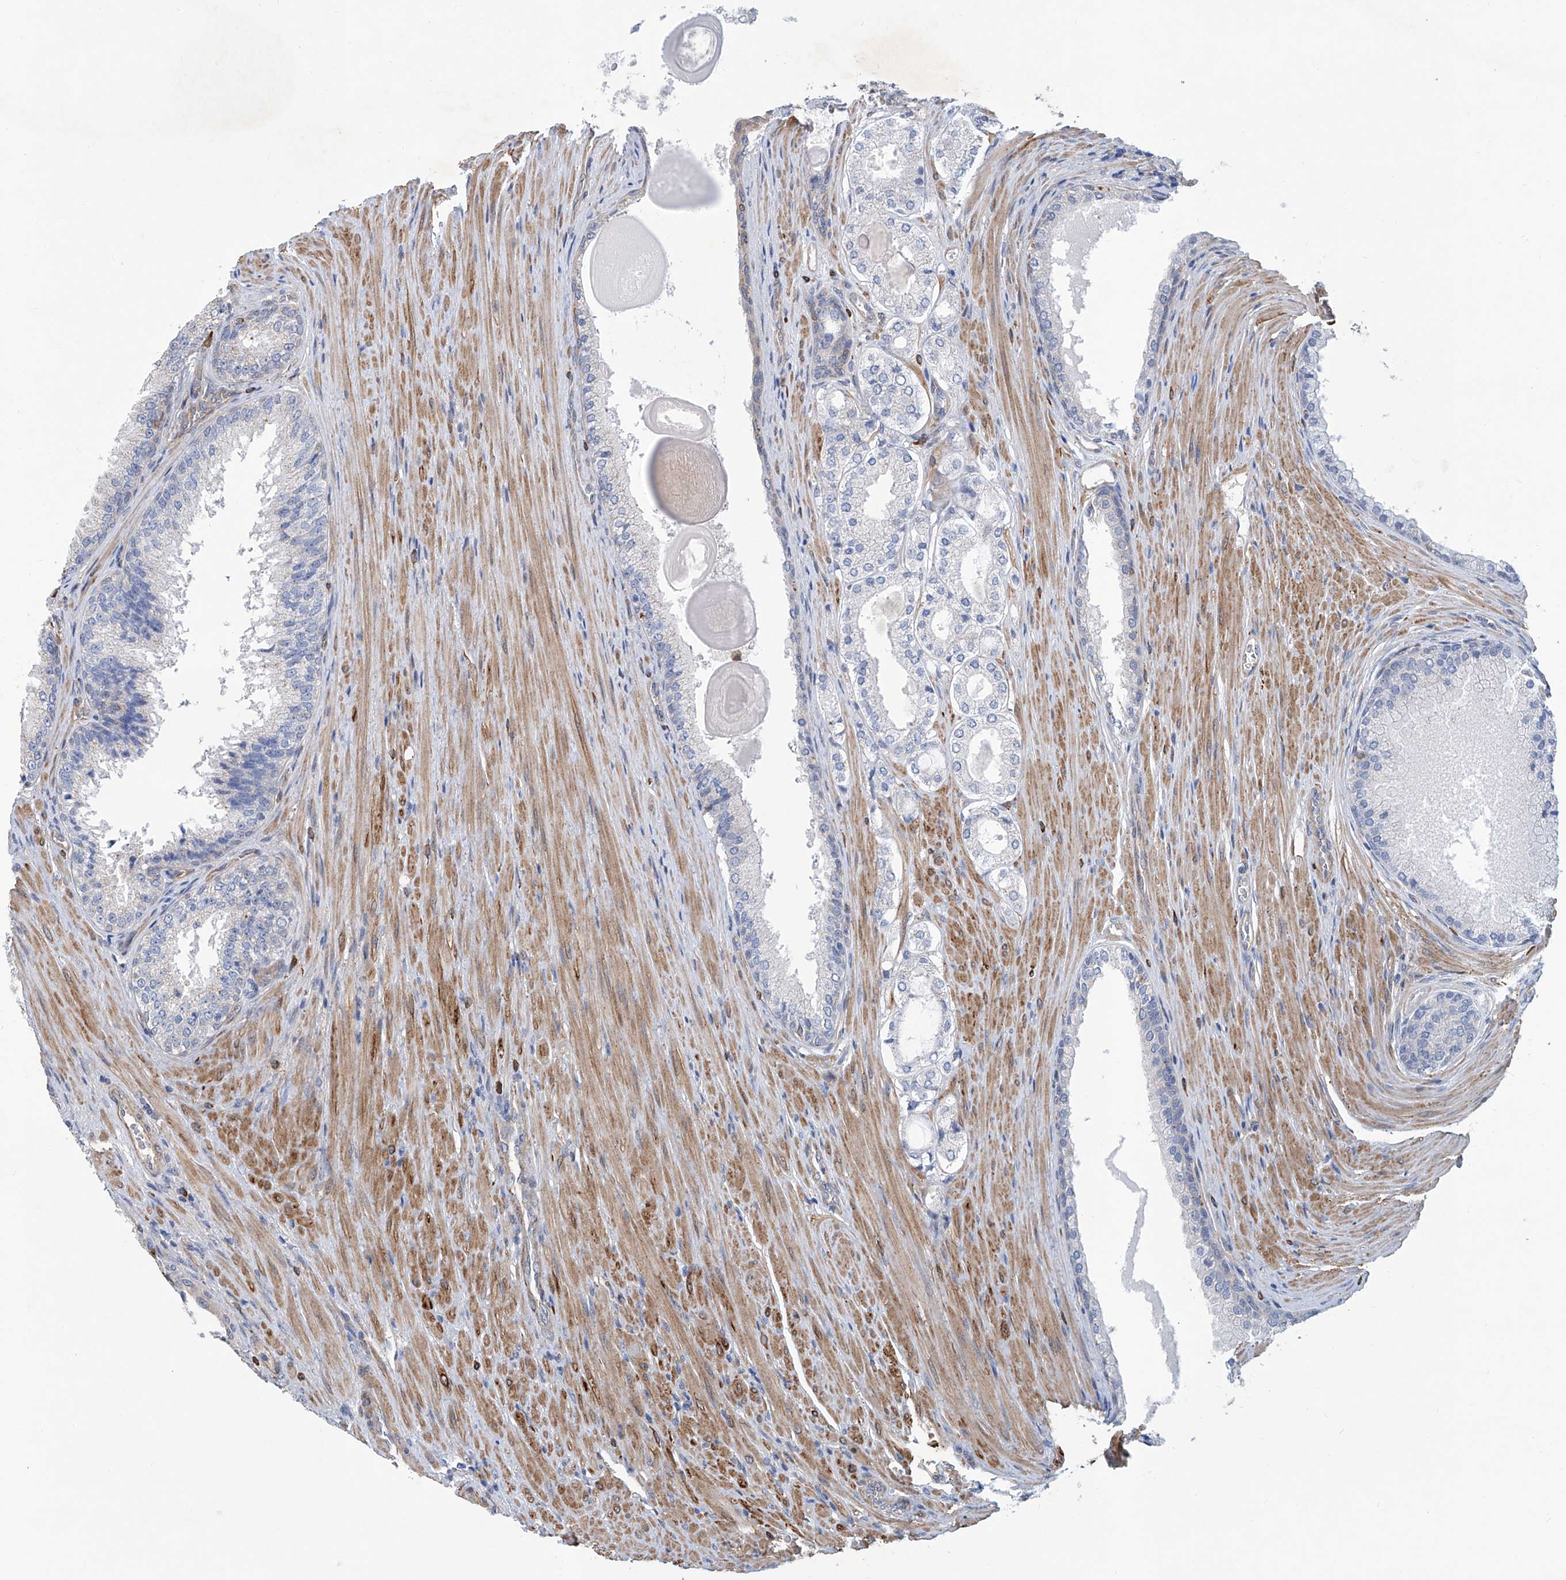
{"staining": {"intensity": "negative", "quantity": "none", "location": "none"}, "tissue": "prostate cancer", "cell_type": "Tumor cells", "image_type": "cancer", "snomed": [{"axis": "morphology", "description": "Adenocarcinoma, High grade"}, {"axis": "topography", "description": "Prostate"}], "caption": "High-grade adenocarcinoma (prostate) was stained to show a protein in brown. There is no significant expression in tumor cells. (Brightfield microscopy of DAB (3,3'-diaminobenzidine) immunohistochemistry at high magnification).", "gene": "TNN", "patient": {"sex": "male", "age": 60}}